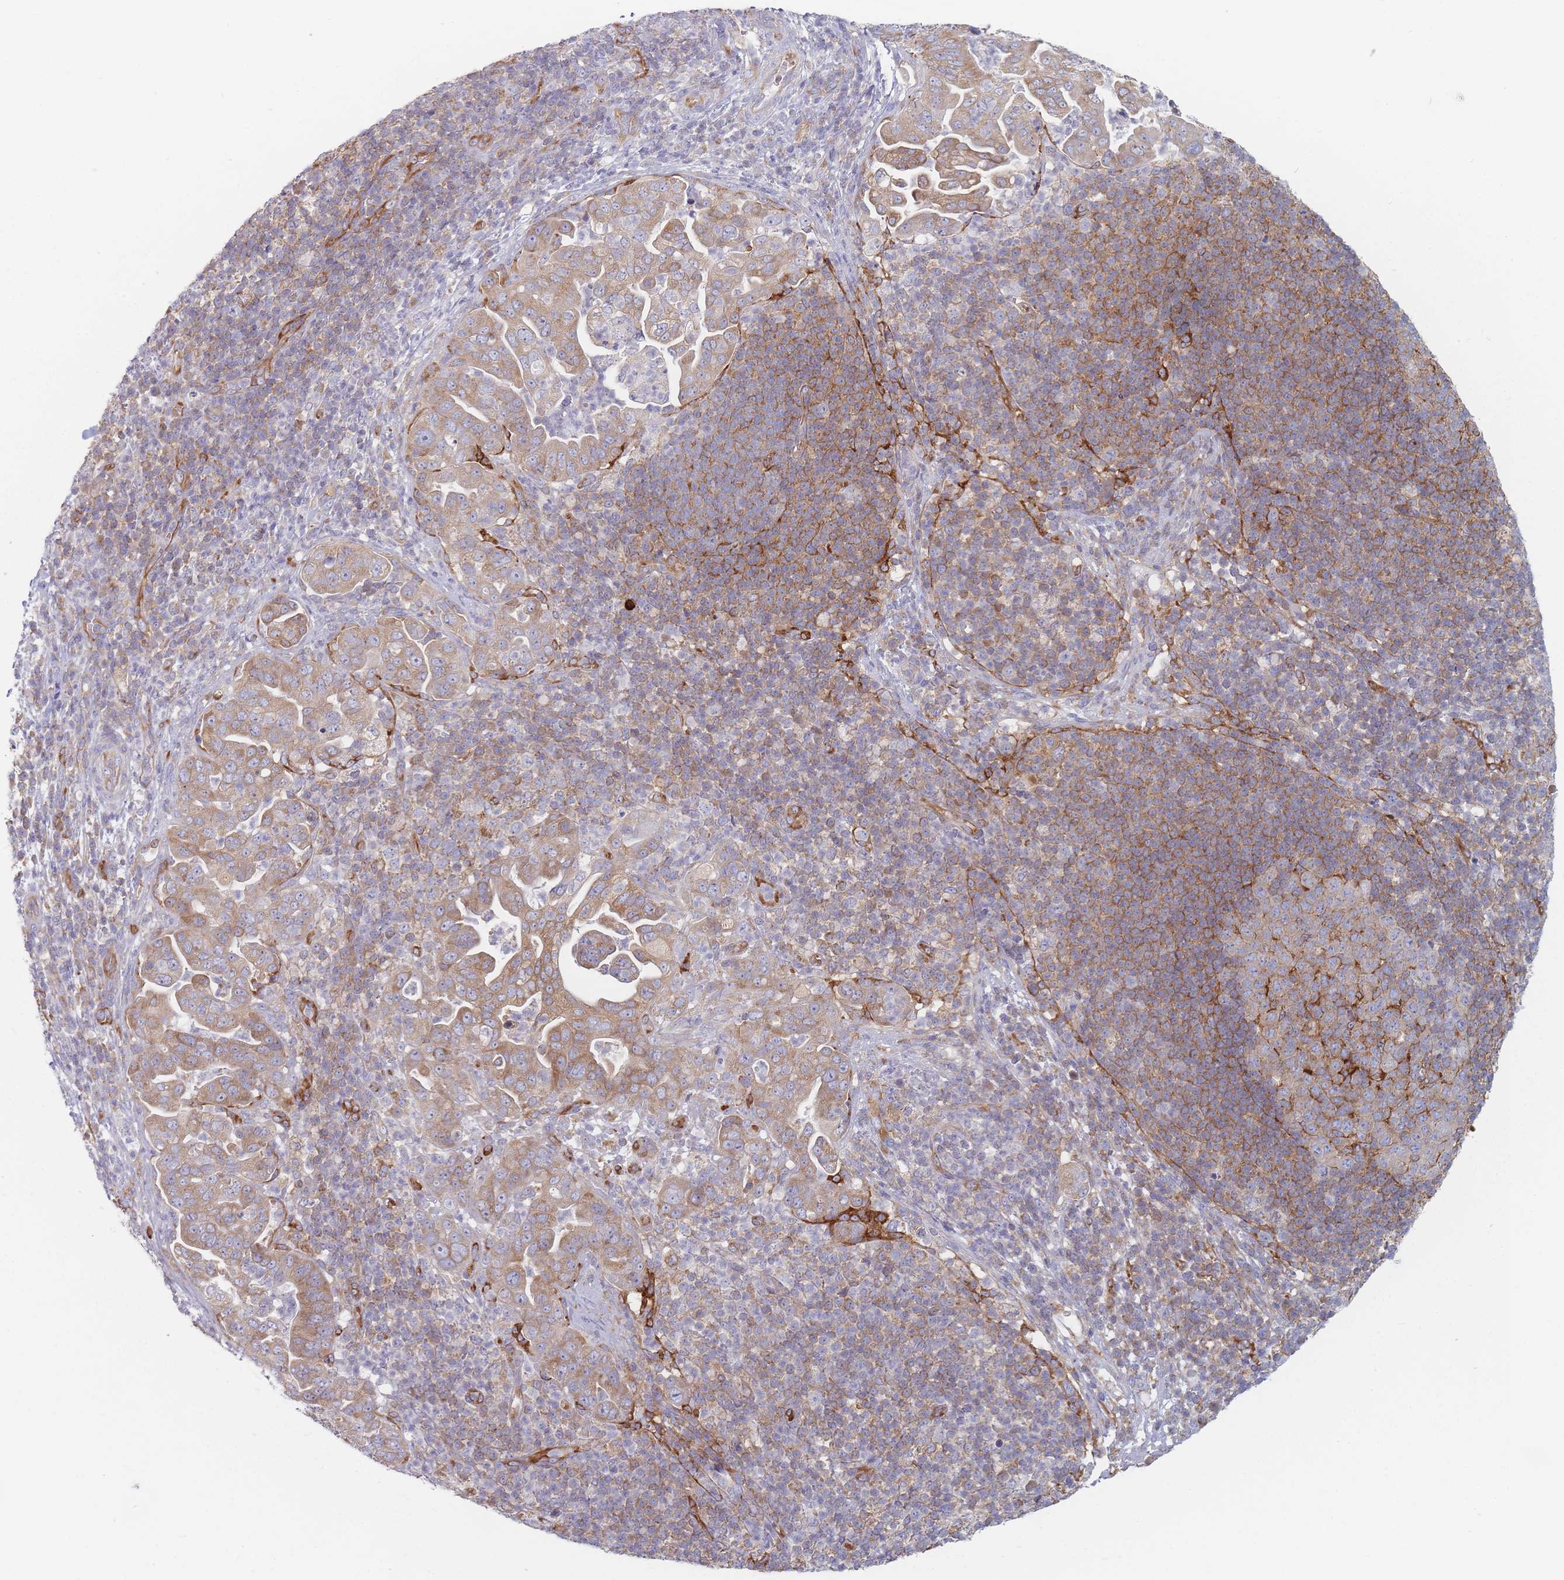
{"staining": {"intensity": "moderate", "quantity": ">75%", "location": "cytoplasmic/membranous"}, "tissue": "pancreatic cancer", "cell_type": "Tumor cells", "image_type": "cancer", "snomed": [{"axis": "morphology", "description": "Adenocarcinoma, NOS"}, {"axis": "topography", "description": "Pancreas"}], "caption": "A high-resolution histopathology image shows immunohistochemistry (IHC) staining of pancreatic cancer (adenocarcinoma), which reveals moderate cytoplasmic/membranous staining in about >75% of tumor cells.", "gene": "MAP1S", "patient": {"sex": "female", "age": 63}}